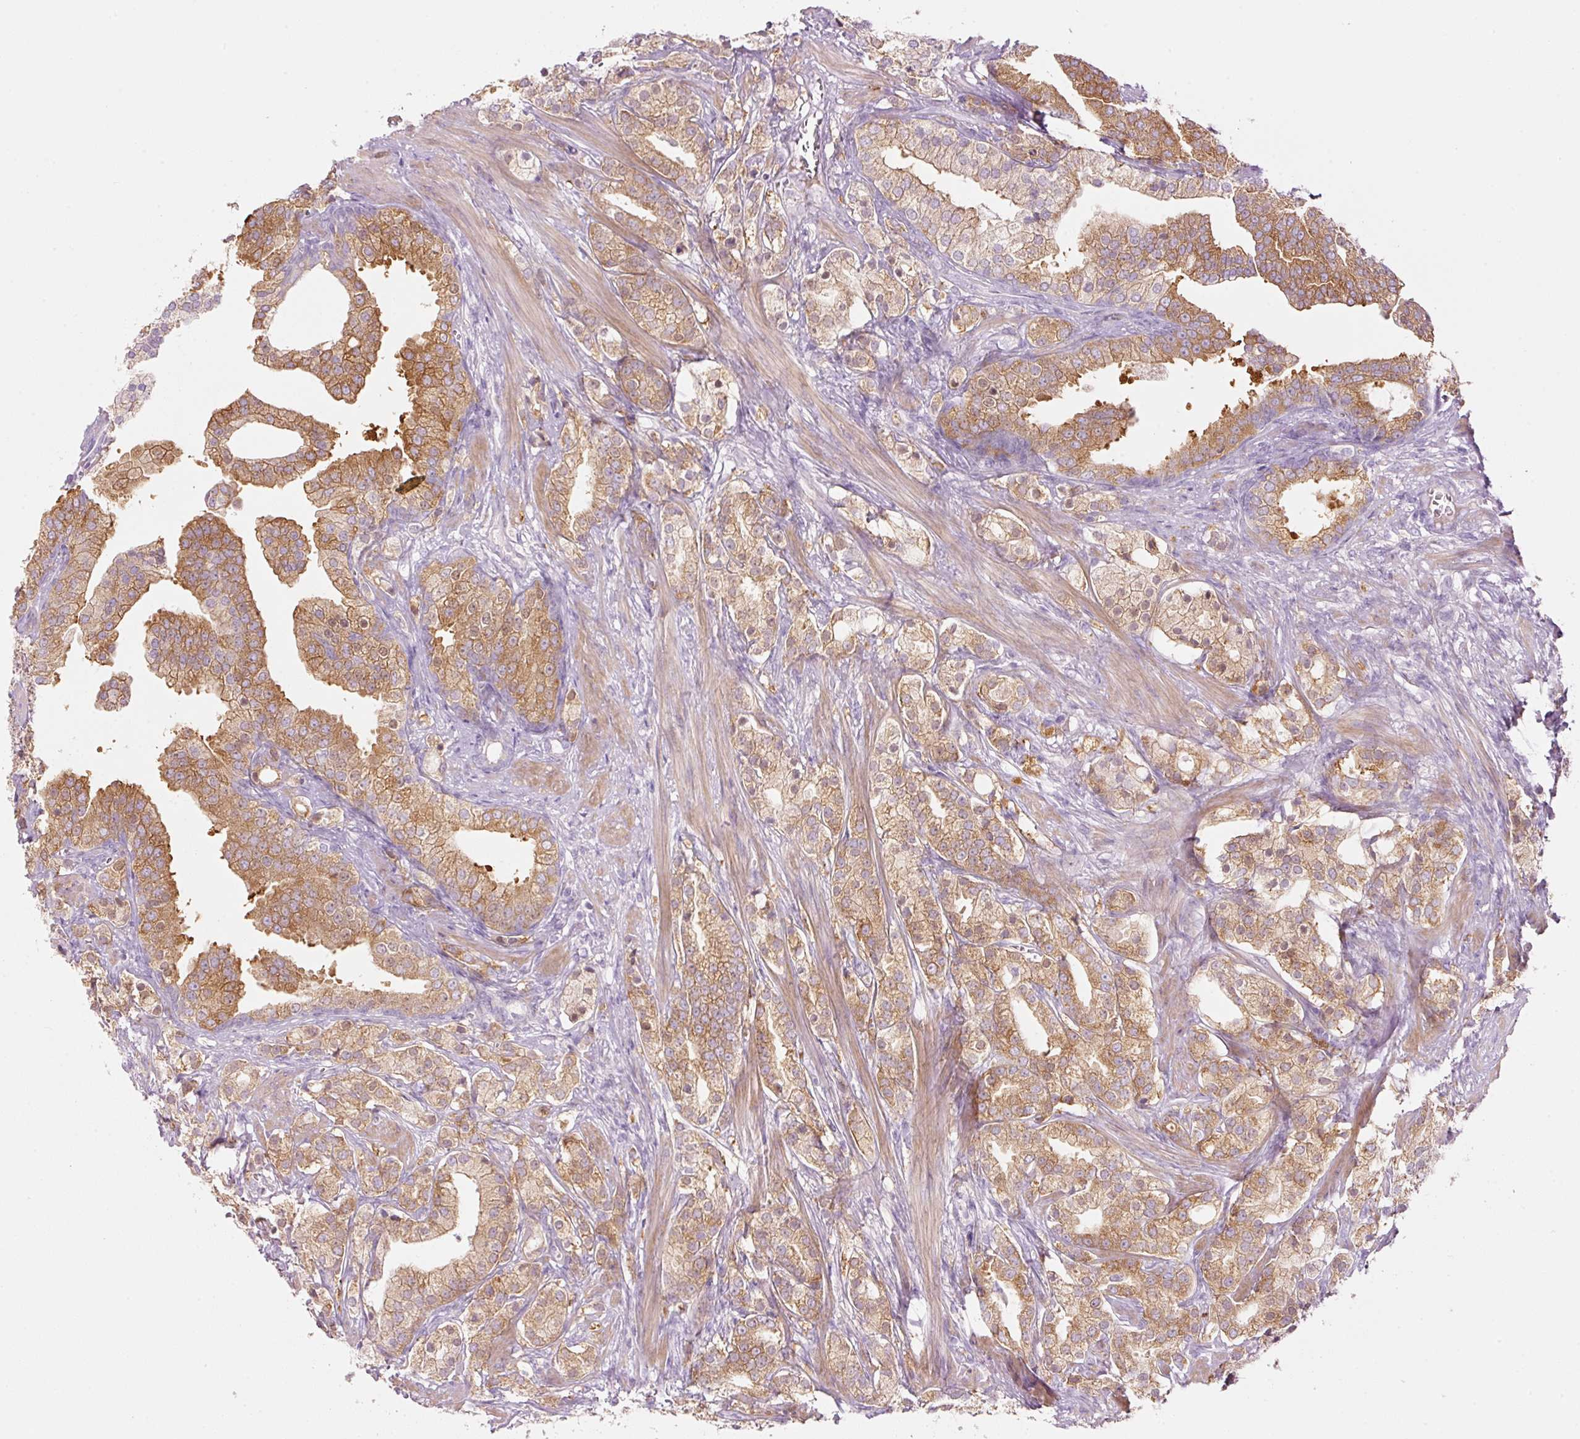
{"staining": {"intensity": "strong", "quantity": "25%-75%", "location": "cytoplasmic/membranous"}, "tissue": "prostate cancer", "cell_type": "Tumor cells", "image_type": "cancer", "snomed": [{"axis": "morphology", "description": "Adenocarcinoma, High grade"}, {"axis": "topography", "description": "Prostate"}], "caption": "Prostate adenocarcinoma (high-grade) stained for a protein (brown) displays strong cytoplasmic/membranous positive positivity in about 25%-75% of tumor cells.", "gene": "PDXDC1", "patient": {"sex": "male", "age": 50}}